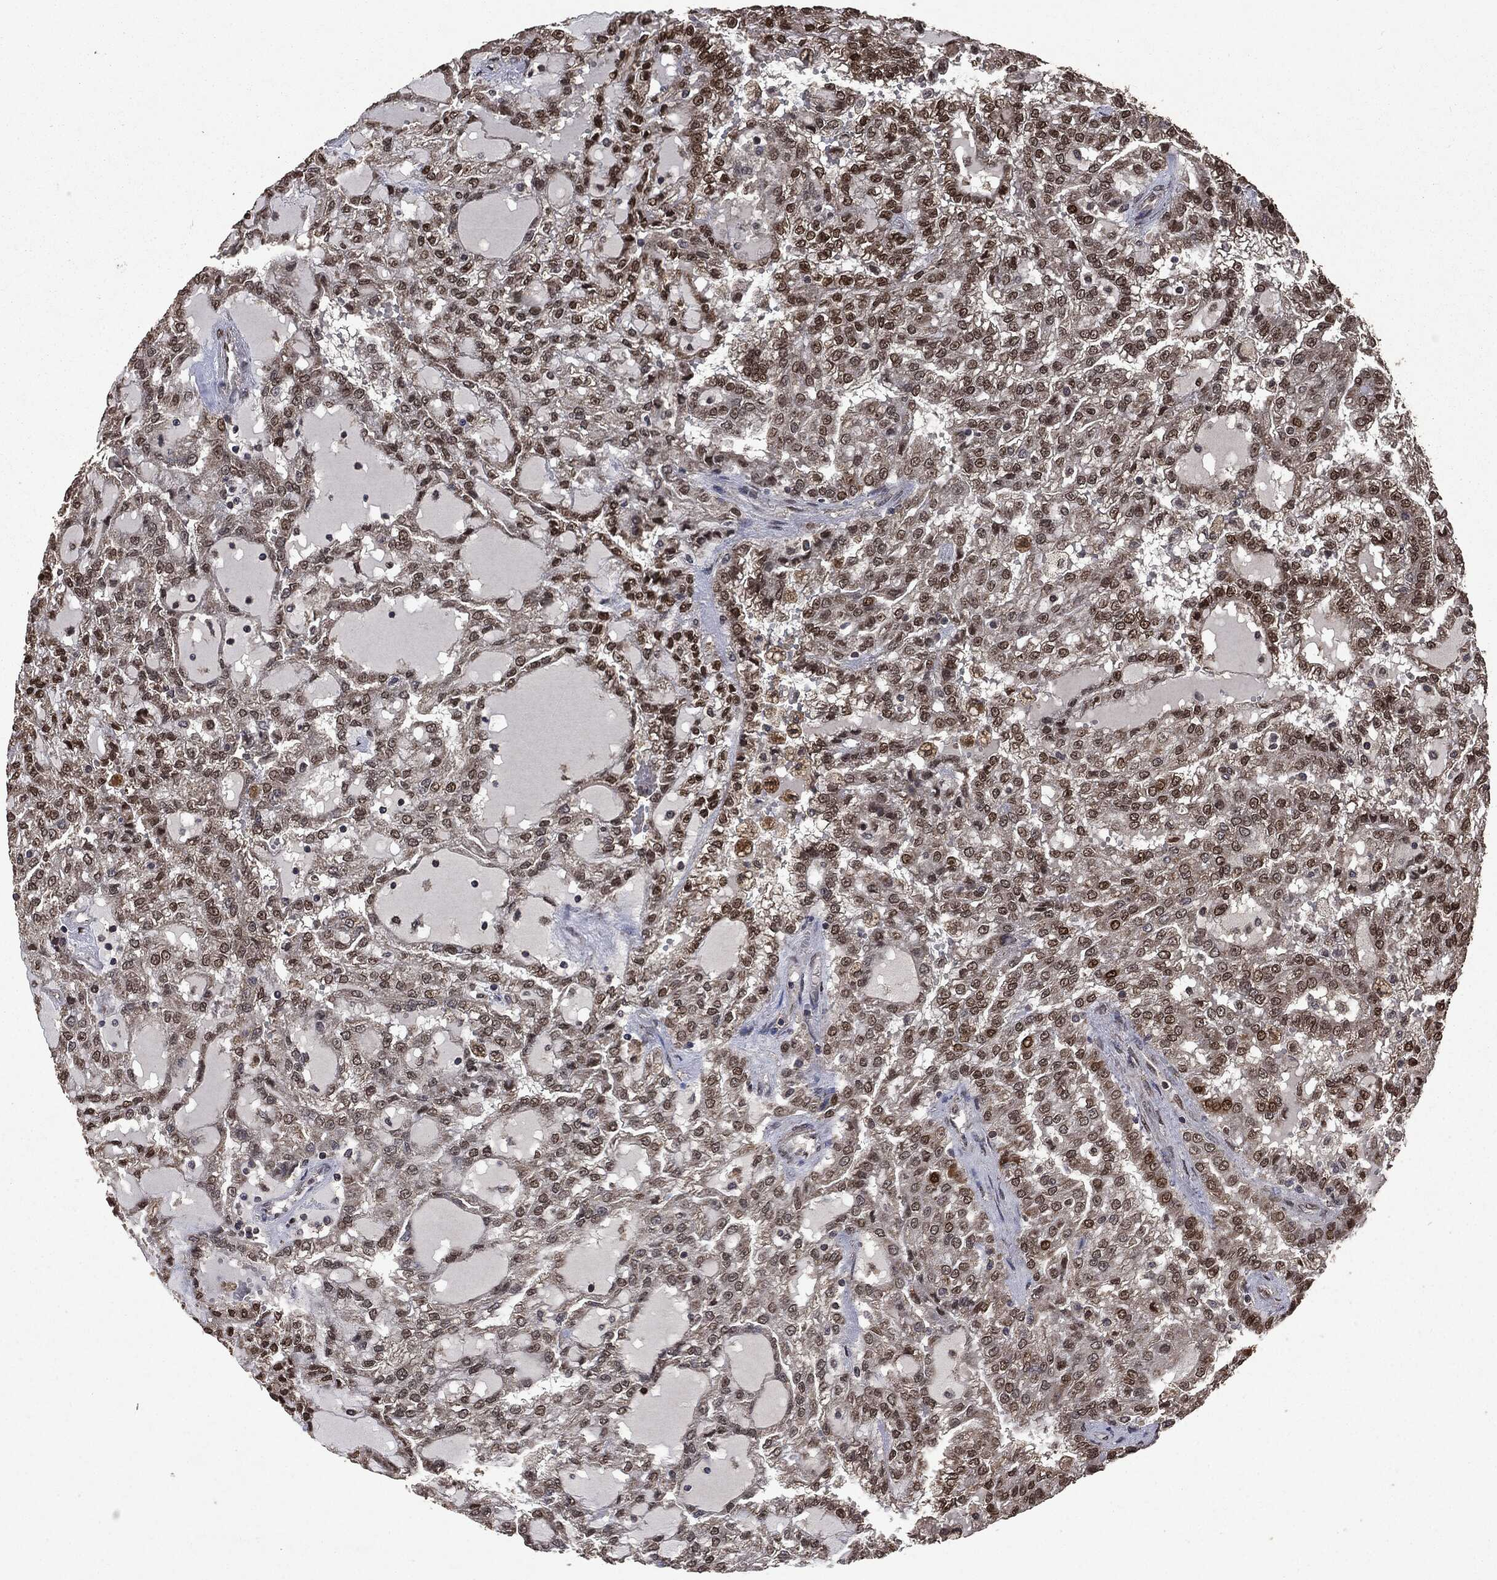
{"staining": {"intensity": "strong", "quantity": "<25%", "location": "cytoplasmic/membranous,nuclear"}, "tissue": "renal cancer", "cell_type": "Tumor cells", "image_type": "cancer", "snomed": [{"axis": "morphology", "description": "Adenocarcinoma, NOS"}, {"axis": "topography", "description": "Kidney"}], "caption": "The photomicrograph demonstrates immunohistochemical staining of renal adenocarcinoma. There is strong cytoplasmic/membranous and nuclear staining is present in approximately <25% of tumor cells.", "gene": "PPP6R2", "patient": {"sex": "male", "age": 63}}